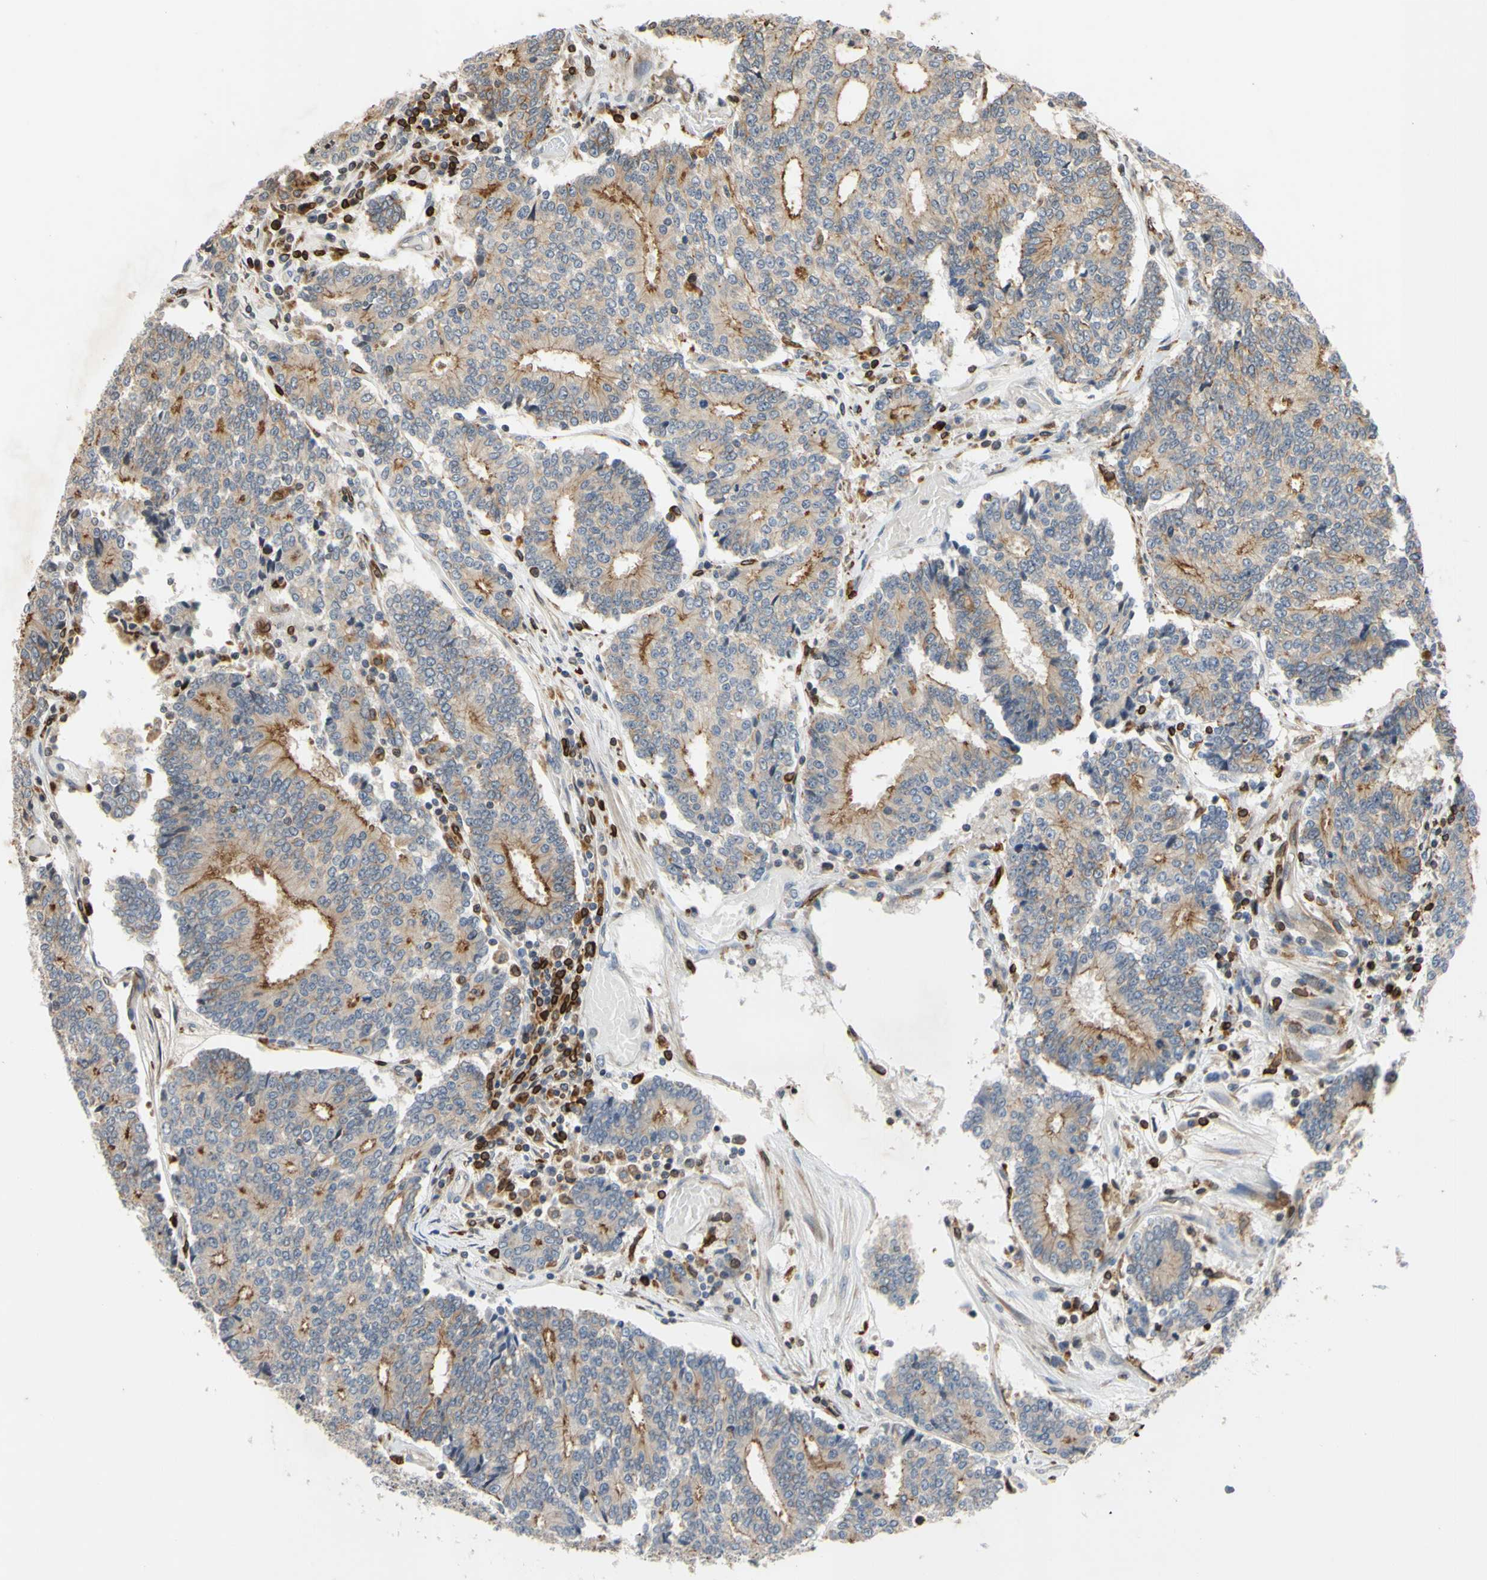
{"staining": {"intensity": "moderate", "quantity": "25%-75%", "location": "cytoplasmic/membranous"}, "tissue": "prostate cancer", "cell_type": "Tumor cells", "image_type": "cancer", "snomed": [{"axis": "morphology", "description": "Normal tissue, NOS"}, {"axis": "morphology", "description": "Adenocarcinoma, High grade"}, {"axis": "topography", "description": "Prostate"}, {"axis": "topography", "description": "Seminal veicle"}], "caption": "The image demonstrates staining of prostate high-grade adenocarcinoma, revealing moderate cytoplasmic/membranous protein staining (brown color) within tumor cells.", "gene": "PLXNA2", "patient": {"sex": "male", "age": 55}}